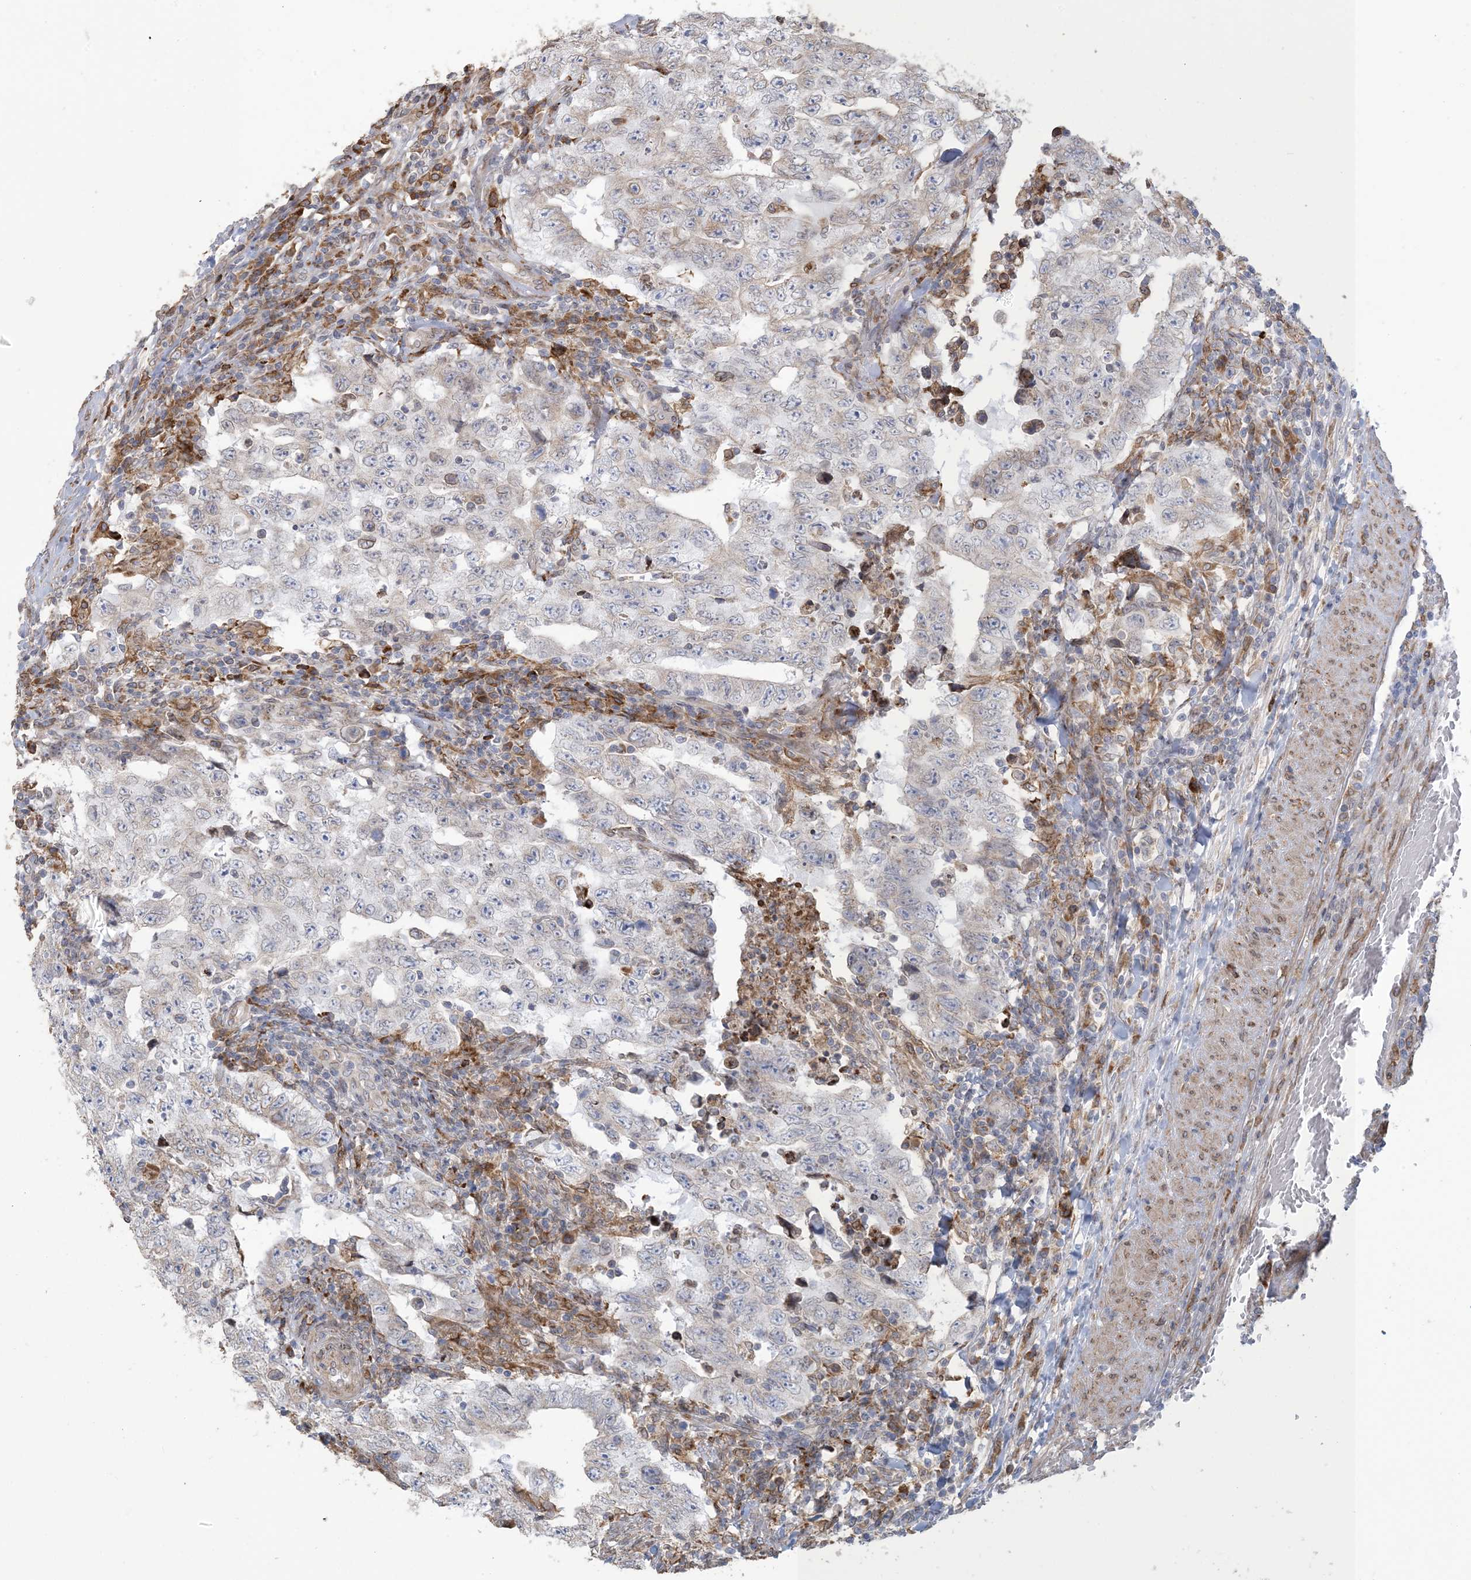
{"staining": {"intensity": "moderate", "quantity": "<25%", "location": "cytoplasmic/membranous"}, "tissue": "testis cancer", "cell_type": "Tumor cells", "image_type": "cancer", "snomed": [{"axis": "morphology", "description": "Carcinoma, Embryonal, NOS"}, {"axis": "topography", "description": "Testis"}], "caption": "Brown immunohistochemical staining in human testis cancer (embryonal carcinoma) demonstrates moderate cytoplasmic/membranous expression in approximately <25% of tumor cells.", "gene": "SHANK1", "patient": {"sex": "male", "age": 26}}